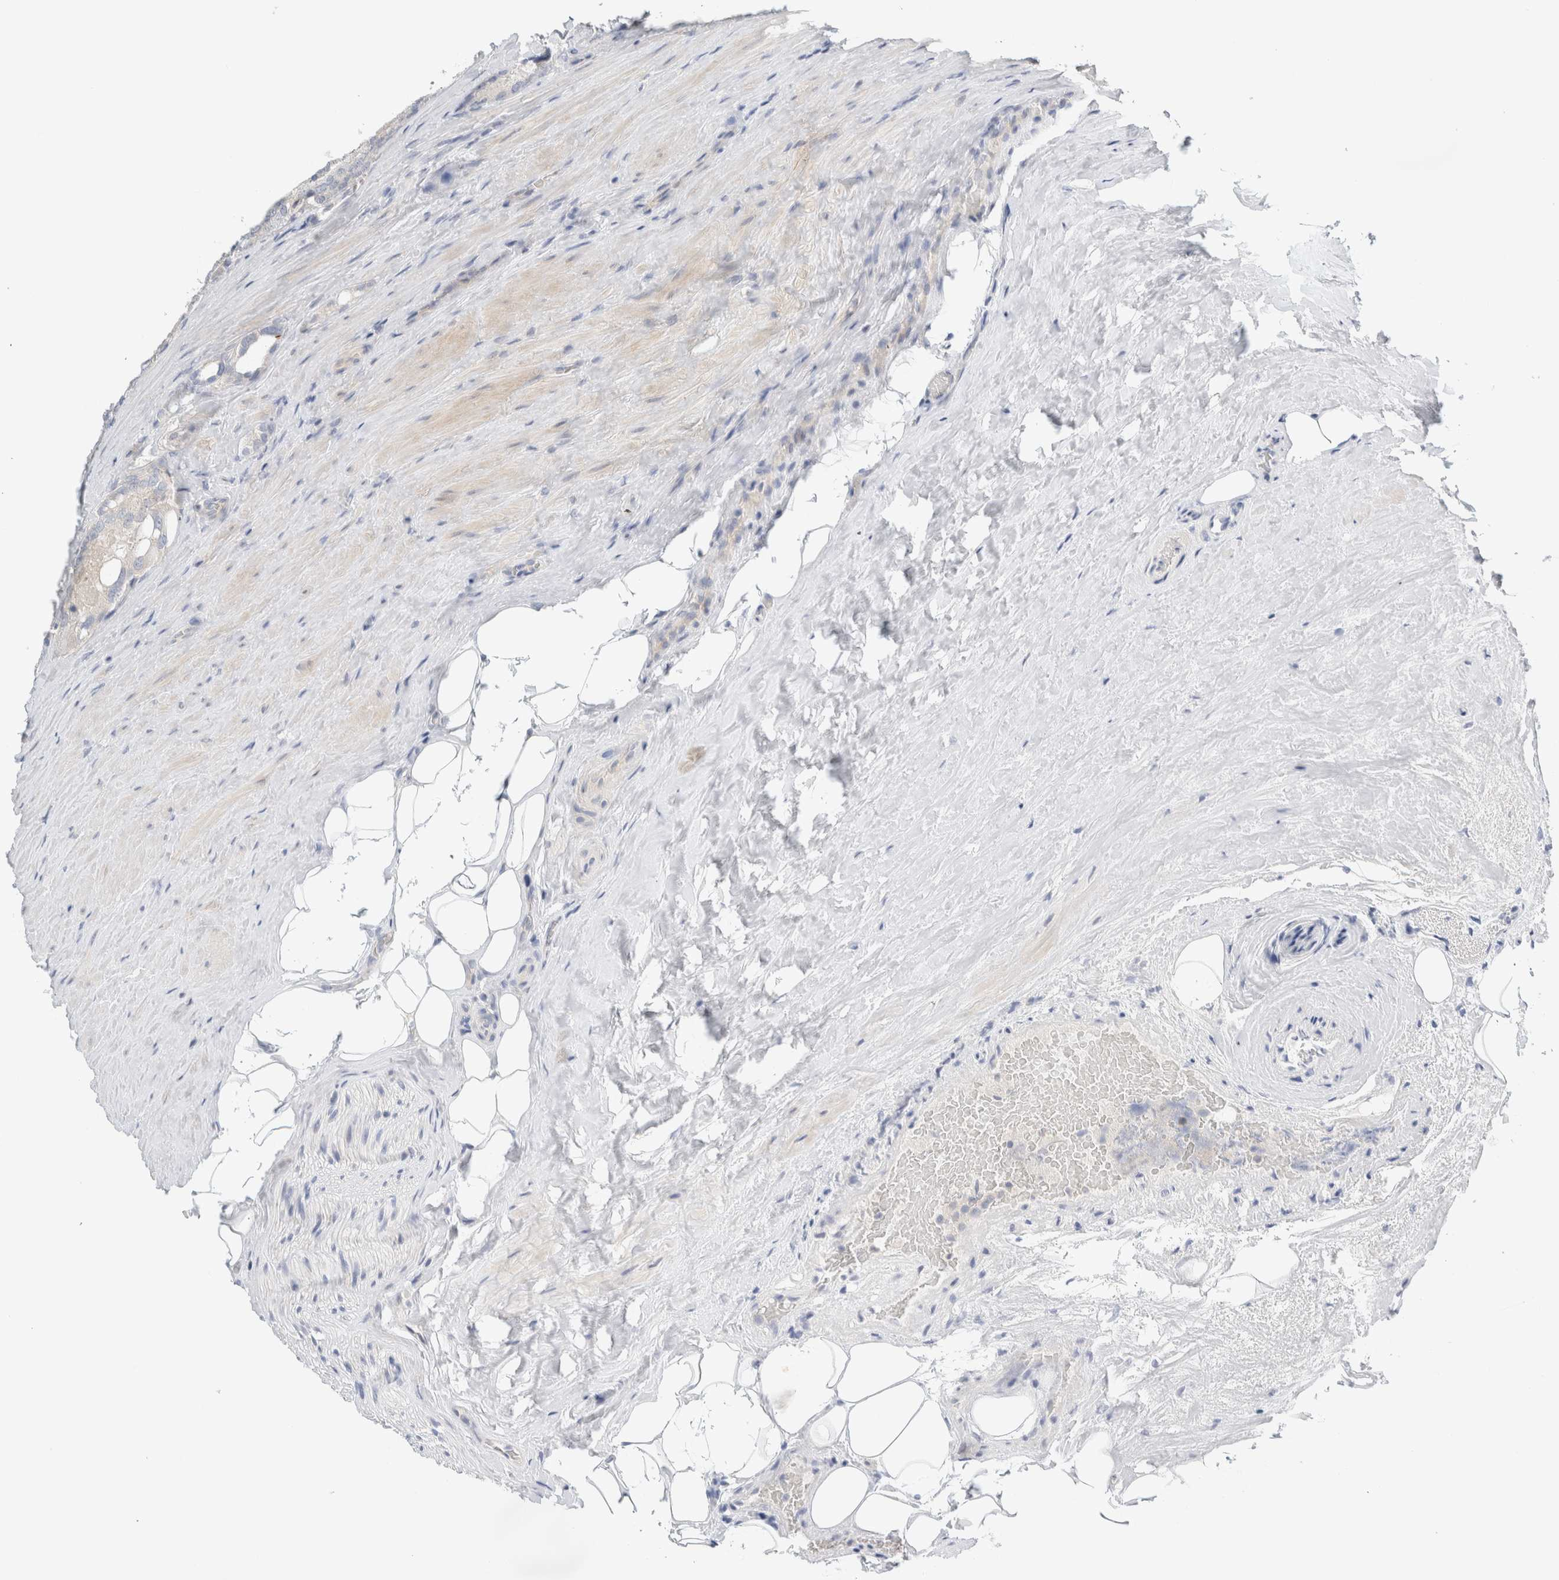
{"staining": {"intensity": "negative", "quantity": "none", "location": "none"}, "tissue": "prostate cancer", "cell_type": "Tumor cells", "image_type": "cancer", "snomed": [{"axis": "morphology", "description": "Adenocarcinoma, High grade"}, {"axis": "topography", "description": "Prostate"}], "caption": "High power microscopy micrograph of an immunohistochemistry (IHC) image of prostate cancer (high-grade adenocarcinoma), revealing no significant positivity in tumor cells. (Stains: DAB immunohistochemistry (IHC) with hematoxylin counter stain, Microscopy: brightfield microscopy at high magnification).", "gene": "SDR16C5", "patient": {"sex": "male", "age": 50}}